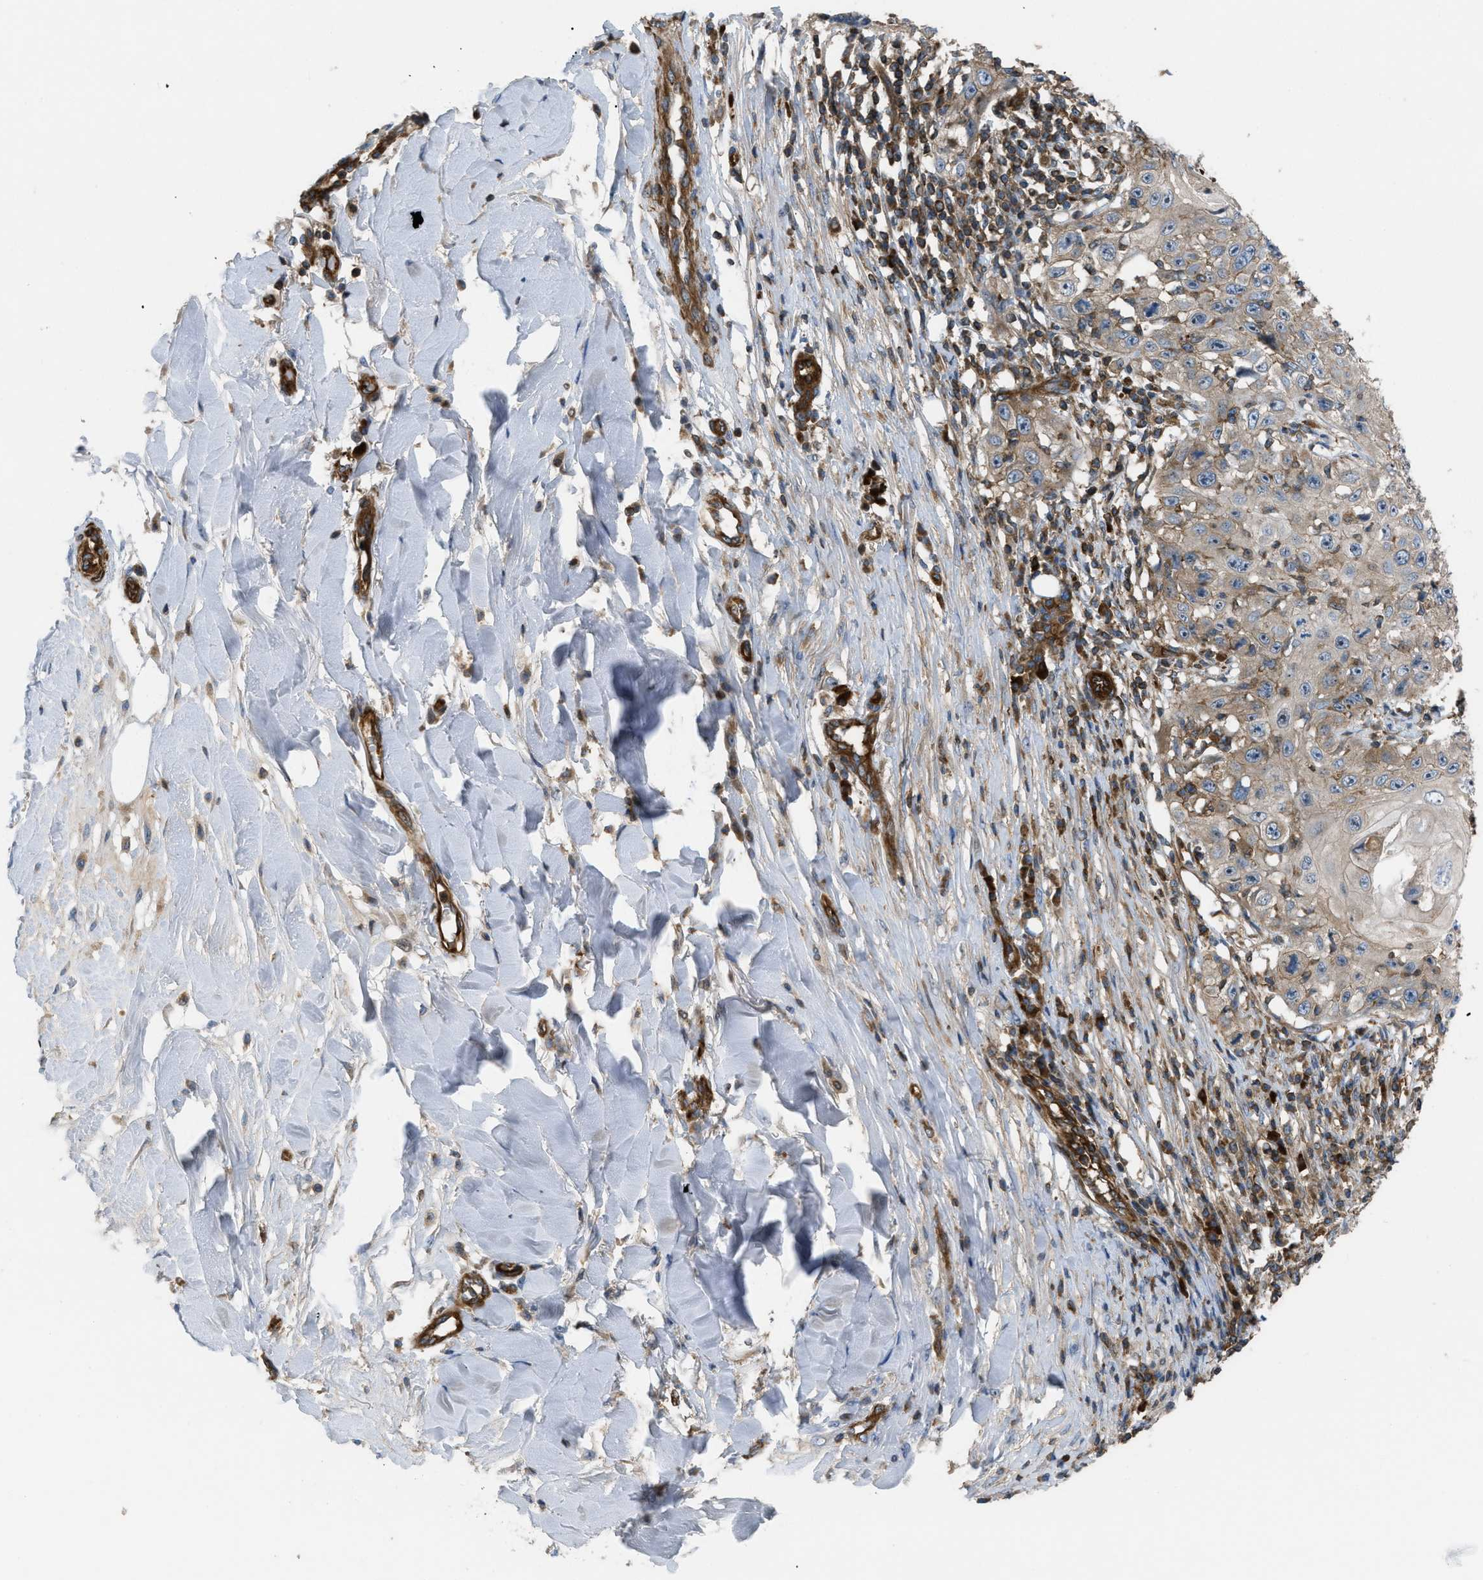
{"staining": {"intensity": "weak", "quantity": ">75%", "location": "cytoplasmic/membranous"}, "tissue": "skin cancer", "cell_type": "Tumor cells", "image_type": "cancer", "snomed": [{"axis": "morphology", "description": "Squamous cell carcinoma, NOS"}, {"axis": "topography", "description": "Skin"}], "caption": "There is low levels of weak cytoplasmic/membranous staining in tumor cells of squamous cell carcinoma (skin), as demonstrated by immunohistochemical staining (brown color).", "gene": "ATP2A3", "patient": {"sex": "male", "age": 86}}